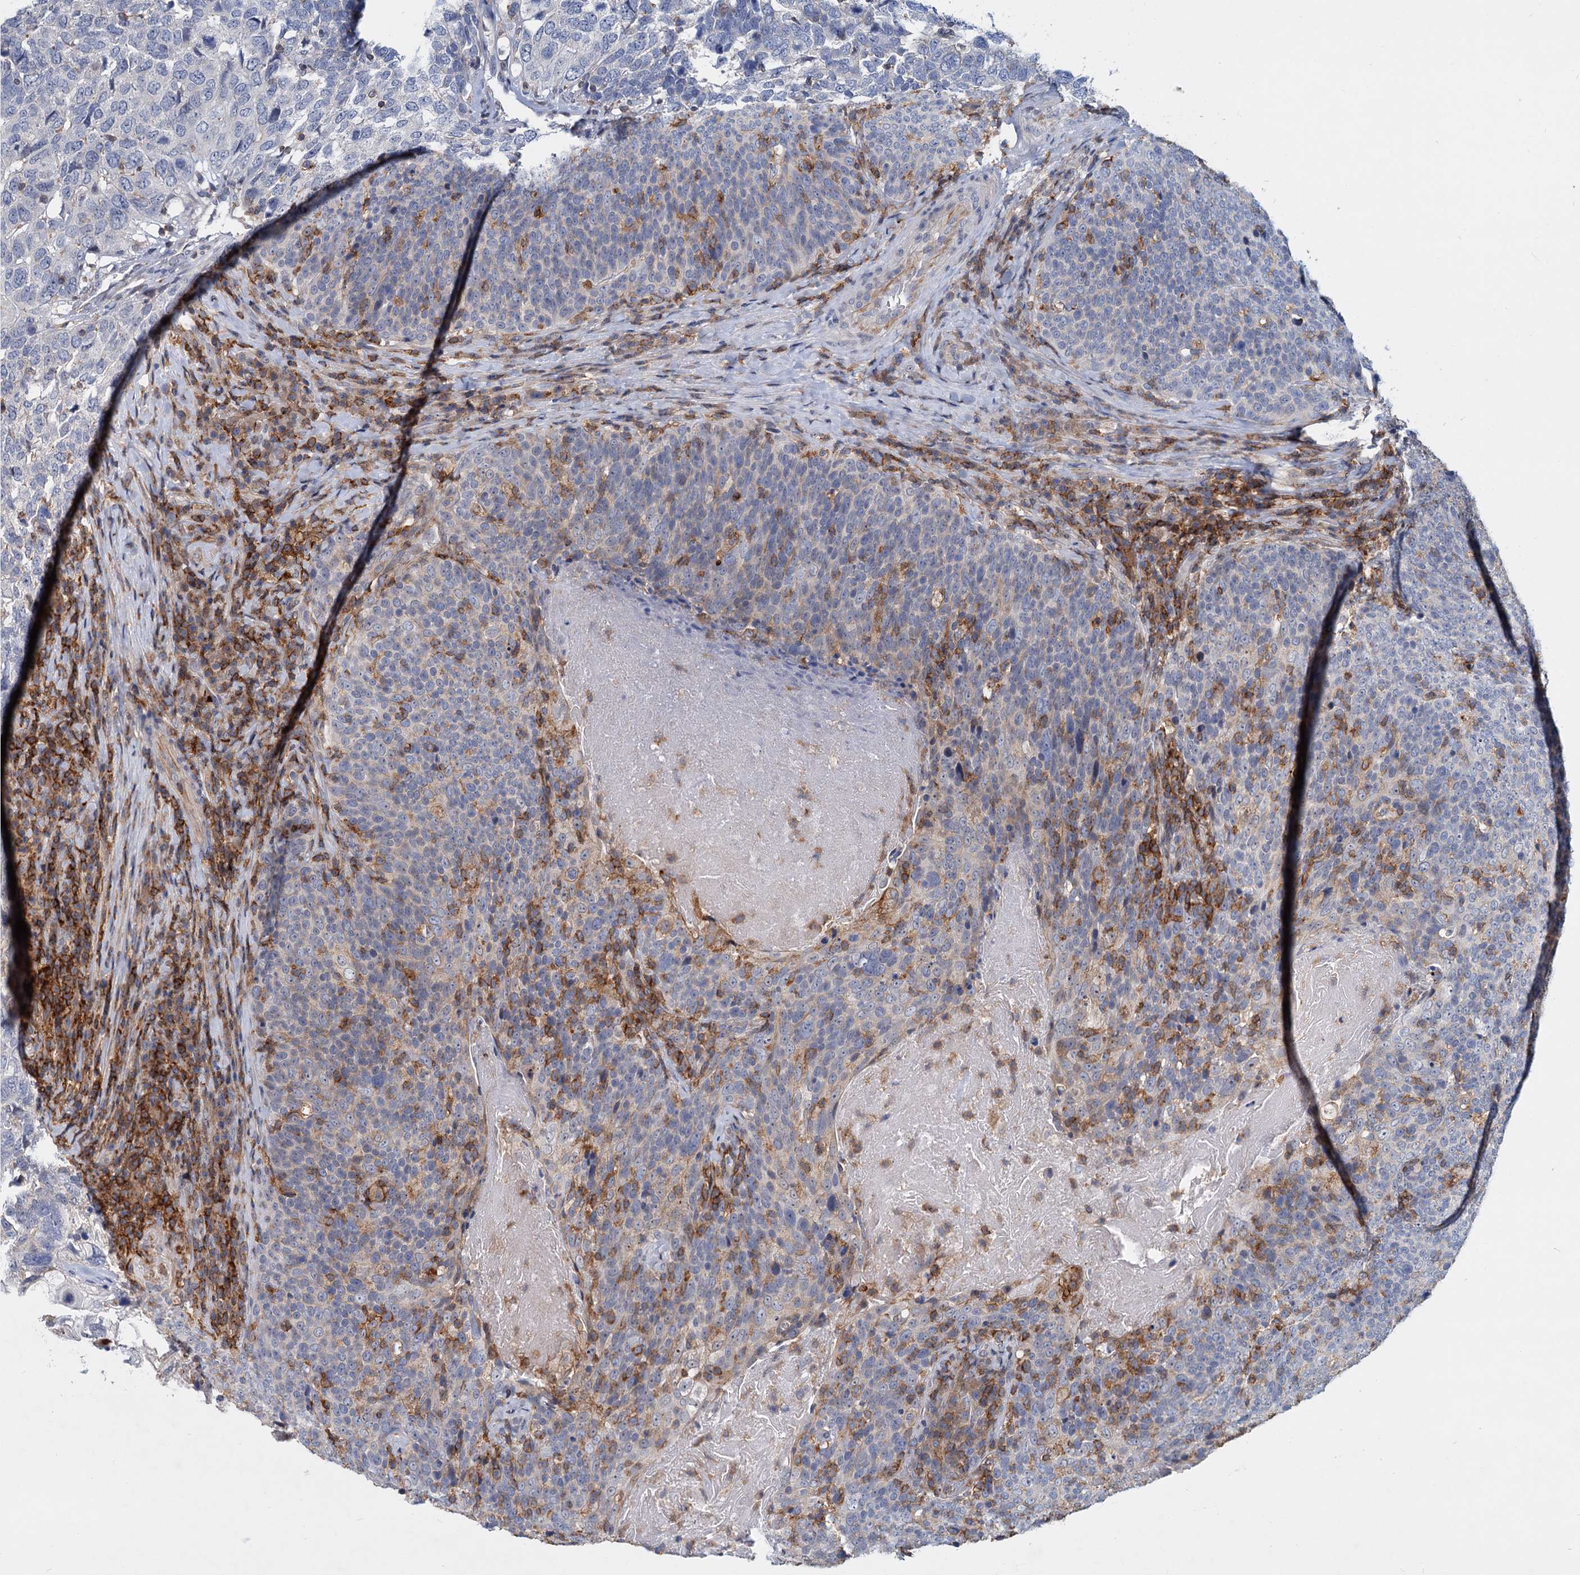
{"staining": {"intensity": "negative", "quantity": "none", "location": "none"}, "tissue": "head and neck cancer", "cell_type": "Tumor cells", "image_type": "cancer", "snomed": [{"axis": "morphology", "description": "Squamous cell carcinoma, NOS"}, {"axis": "morphology", "description": "Squamous cell carcinoma, metastatic, NOS"}, {"axis": "topography", "description": "Lymph node"}, {"axis": "topography", "description": "Head-Neck"}], "caption": "Head and neck squamous cell carcinoma was stained to show a protein in brown. There is no significant positivity in tumor cells.", "gene": "LRCH4", "patient": {"sex": "male", "age": 62}}